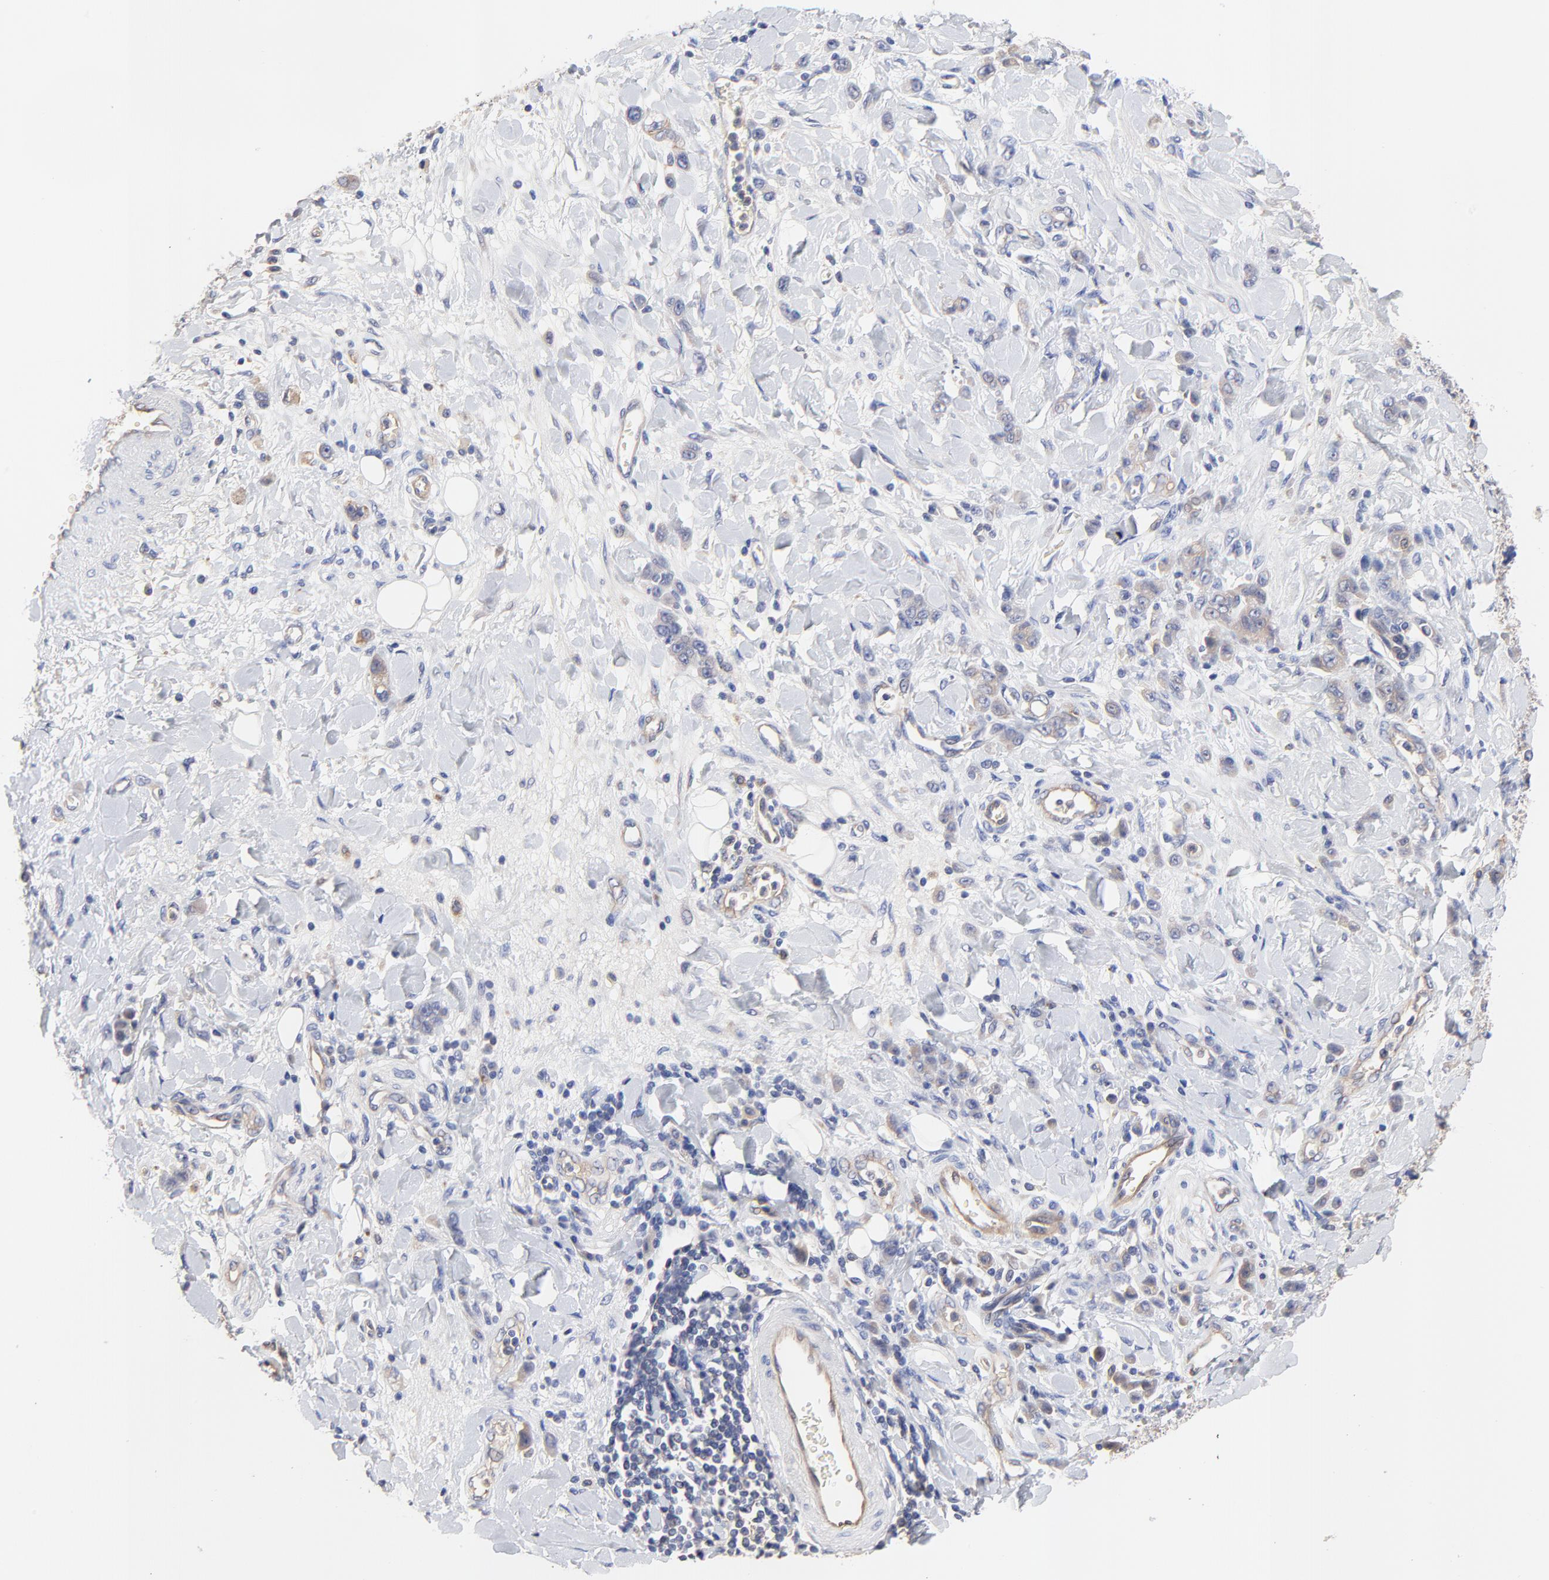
{"staining": {"intensity": "weak", "quantity": "25%-75%", "location": "cytoplasmic/membranous"}, "tissue": "stomach cancer", "cell_type": "Tumor cells", "image_type": "cancer", "snomed": [{"axis": "morphology", "description": "Normal tissue, NOS"}, {"axis": "morphology", "description": "Adenocarcinoma, NOS"}, {"axis": "topography", "description": "Stomach"}], "caption": "A low amount of weak cytoplasmic/membranous staining is seen in approximately 25%-75% of tumor cells in adenocarcinoma (stomach) tissue. (Brightfield microscopy of DAB IHC at high magnification).", "gene": "FBXL2", "patient": {"sex": "male", "age": 82}}